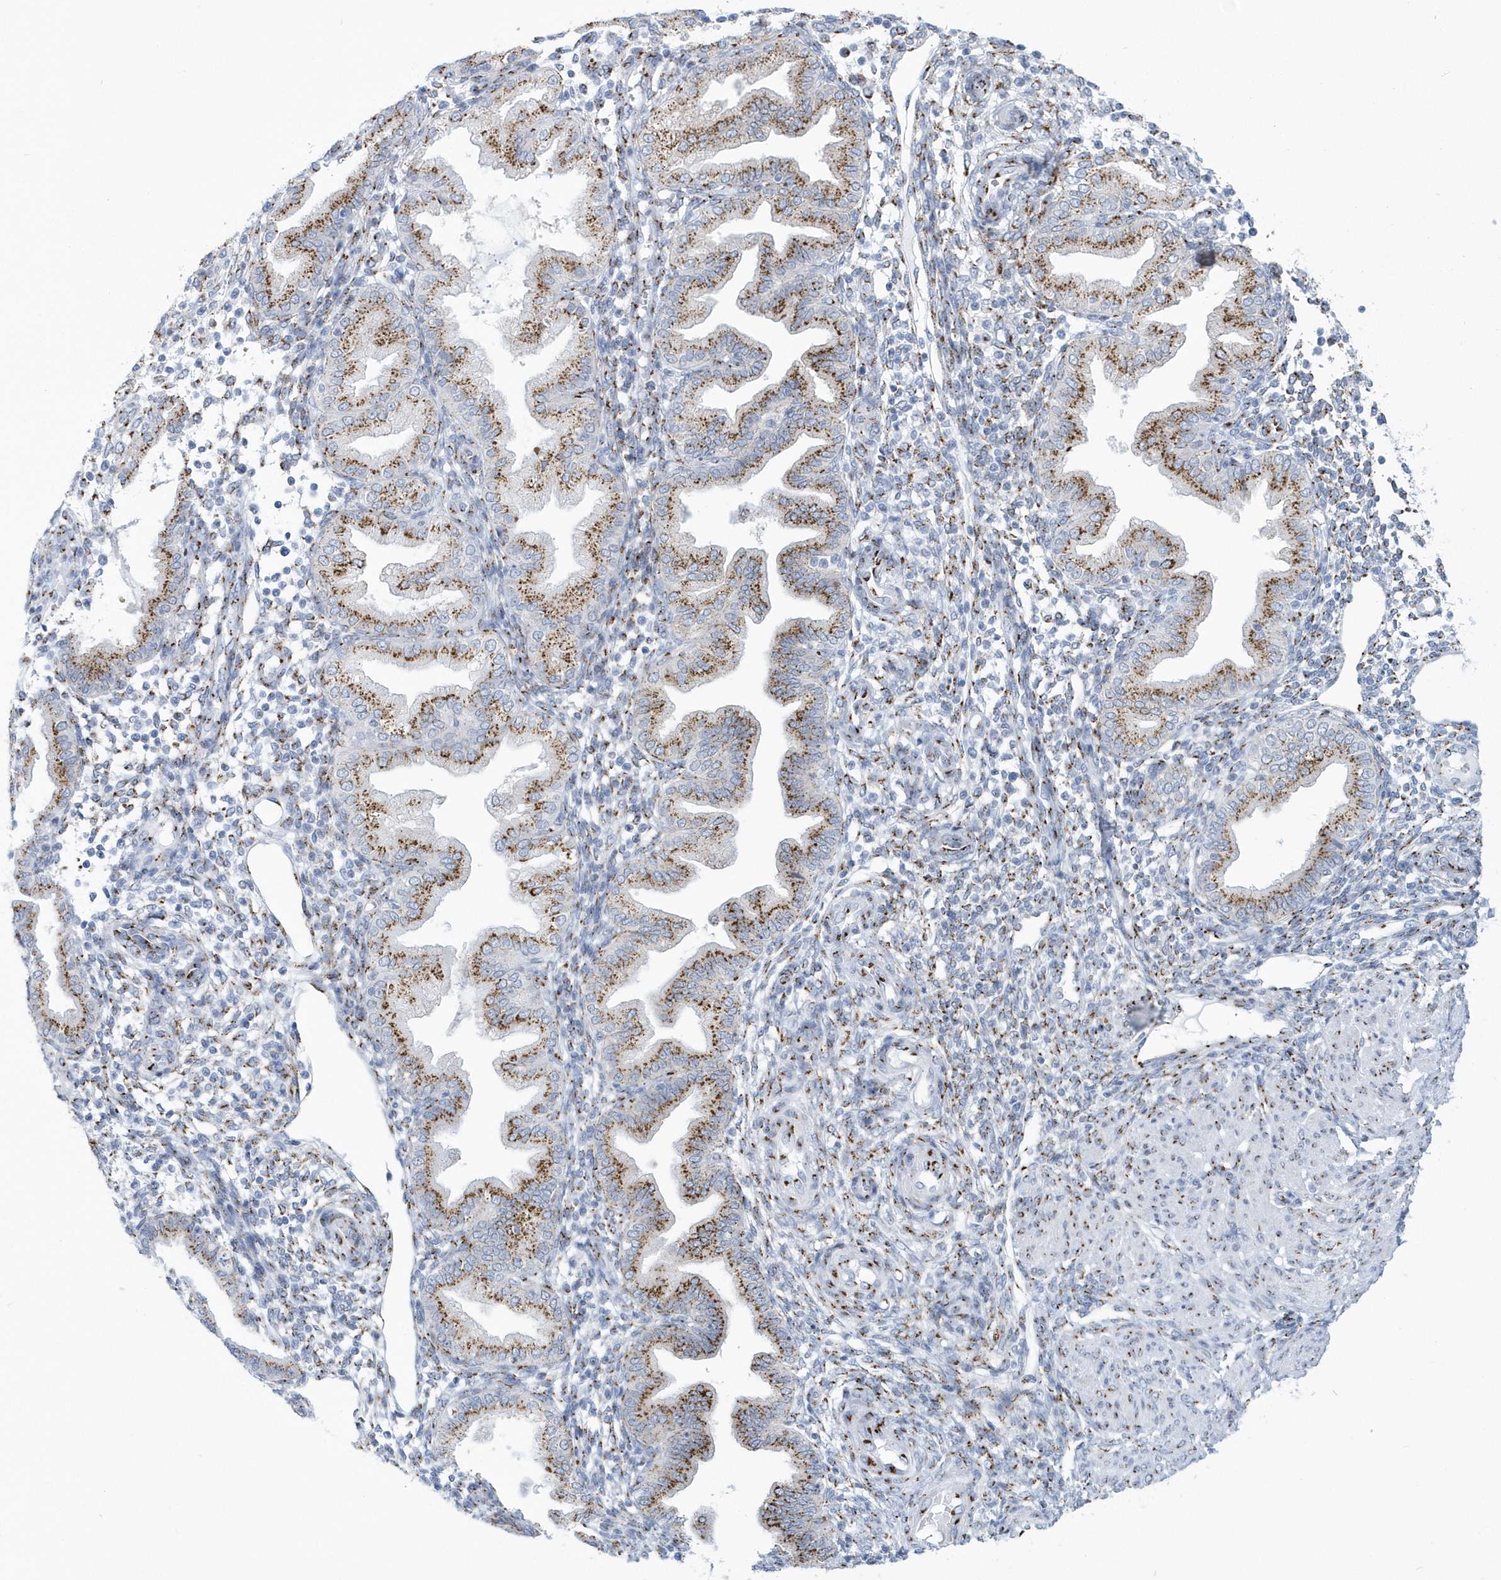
{"staining": {"intensity": "moderate", "quantity": "<25%", "location": "cytoplasmic/membranous"}, "tissue": "endometrium", "cell_type": "Cells in endometrial stroma", "image_type": "normal", "snomed": [{"axis": "morphology", "description": "Normal tissue, NOS"}, {"axis": "topography", "description": "Endometrium"}], "caption": "Immunohistochemical staining of unremarkable human endometrium exhibits moderate cytoplasmic/membranous protein positivity in about <25% of cells in endometrial stroma. (Brightfield microscopy of DAB IHC at high magnification).", "gene": "SLX9", "patient": {"sex": "female", "age": 53}}